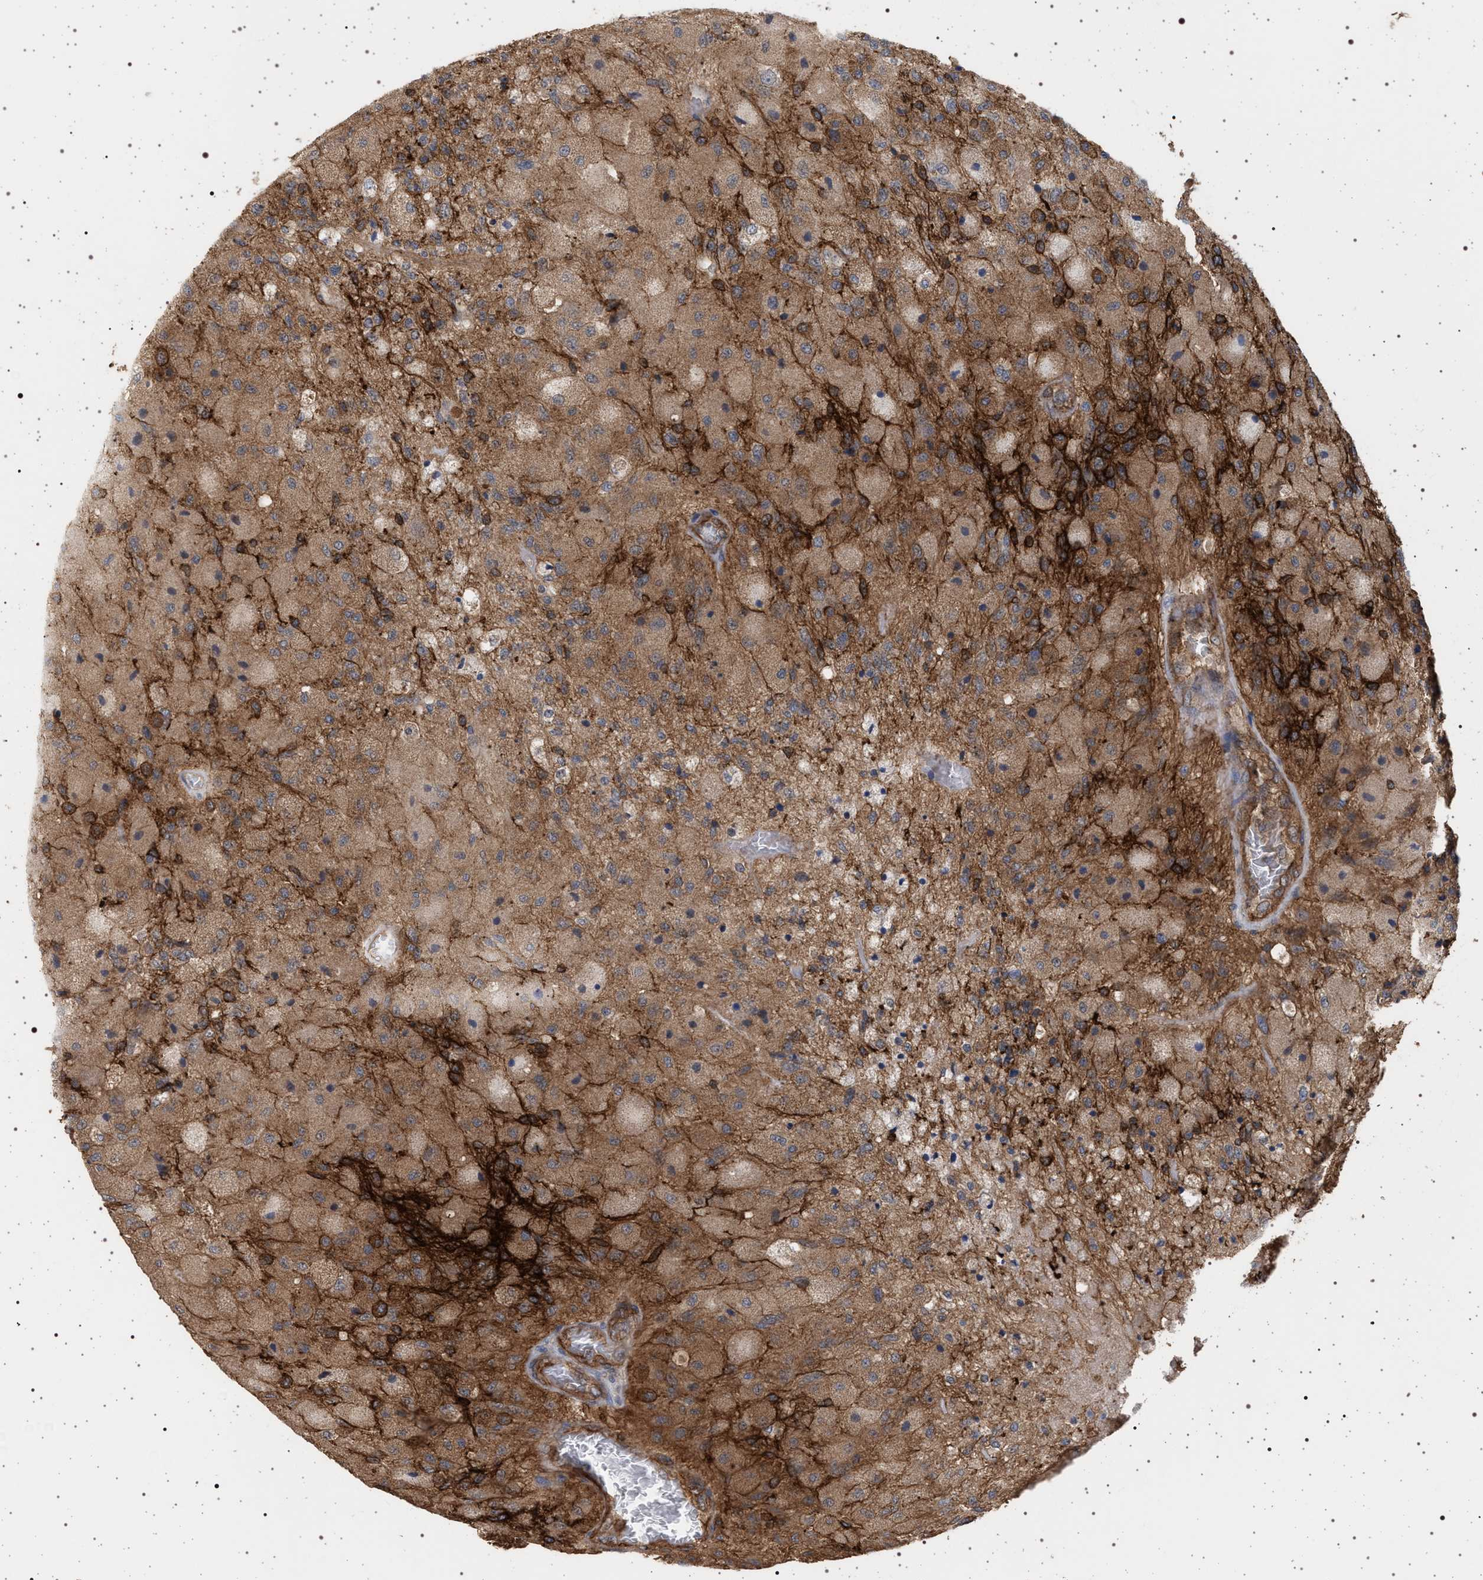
{"staining": {"intensity": "moderate", "quantity": ">75%", "location": "cytoplasmic/membranous"}, "tissue": "glioma", "cell_type": "Tumor cells", "image_type": "cancer", "snomed": [{"axis": "morphology", "description": "Normal tissue, NOS"}, {"axis": "morphology", "description": "Glioma, malignant, High grade"}, {"axis": "topography", "description": "Cerebral cortex"}], "caption": "High-grade glioma (malignant) stained for a protein displays moderate cytoplasmic/membranous positivity in tumor cells.", "gene": "IFT20", "patient": {"sex": "male", "age": 77}}